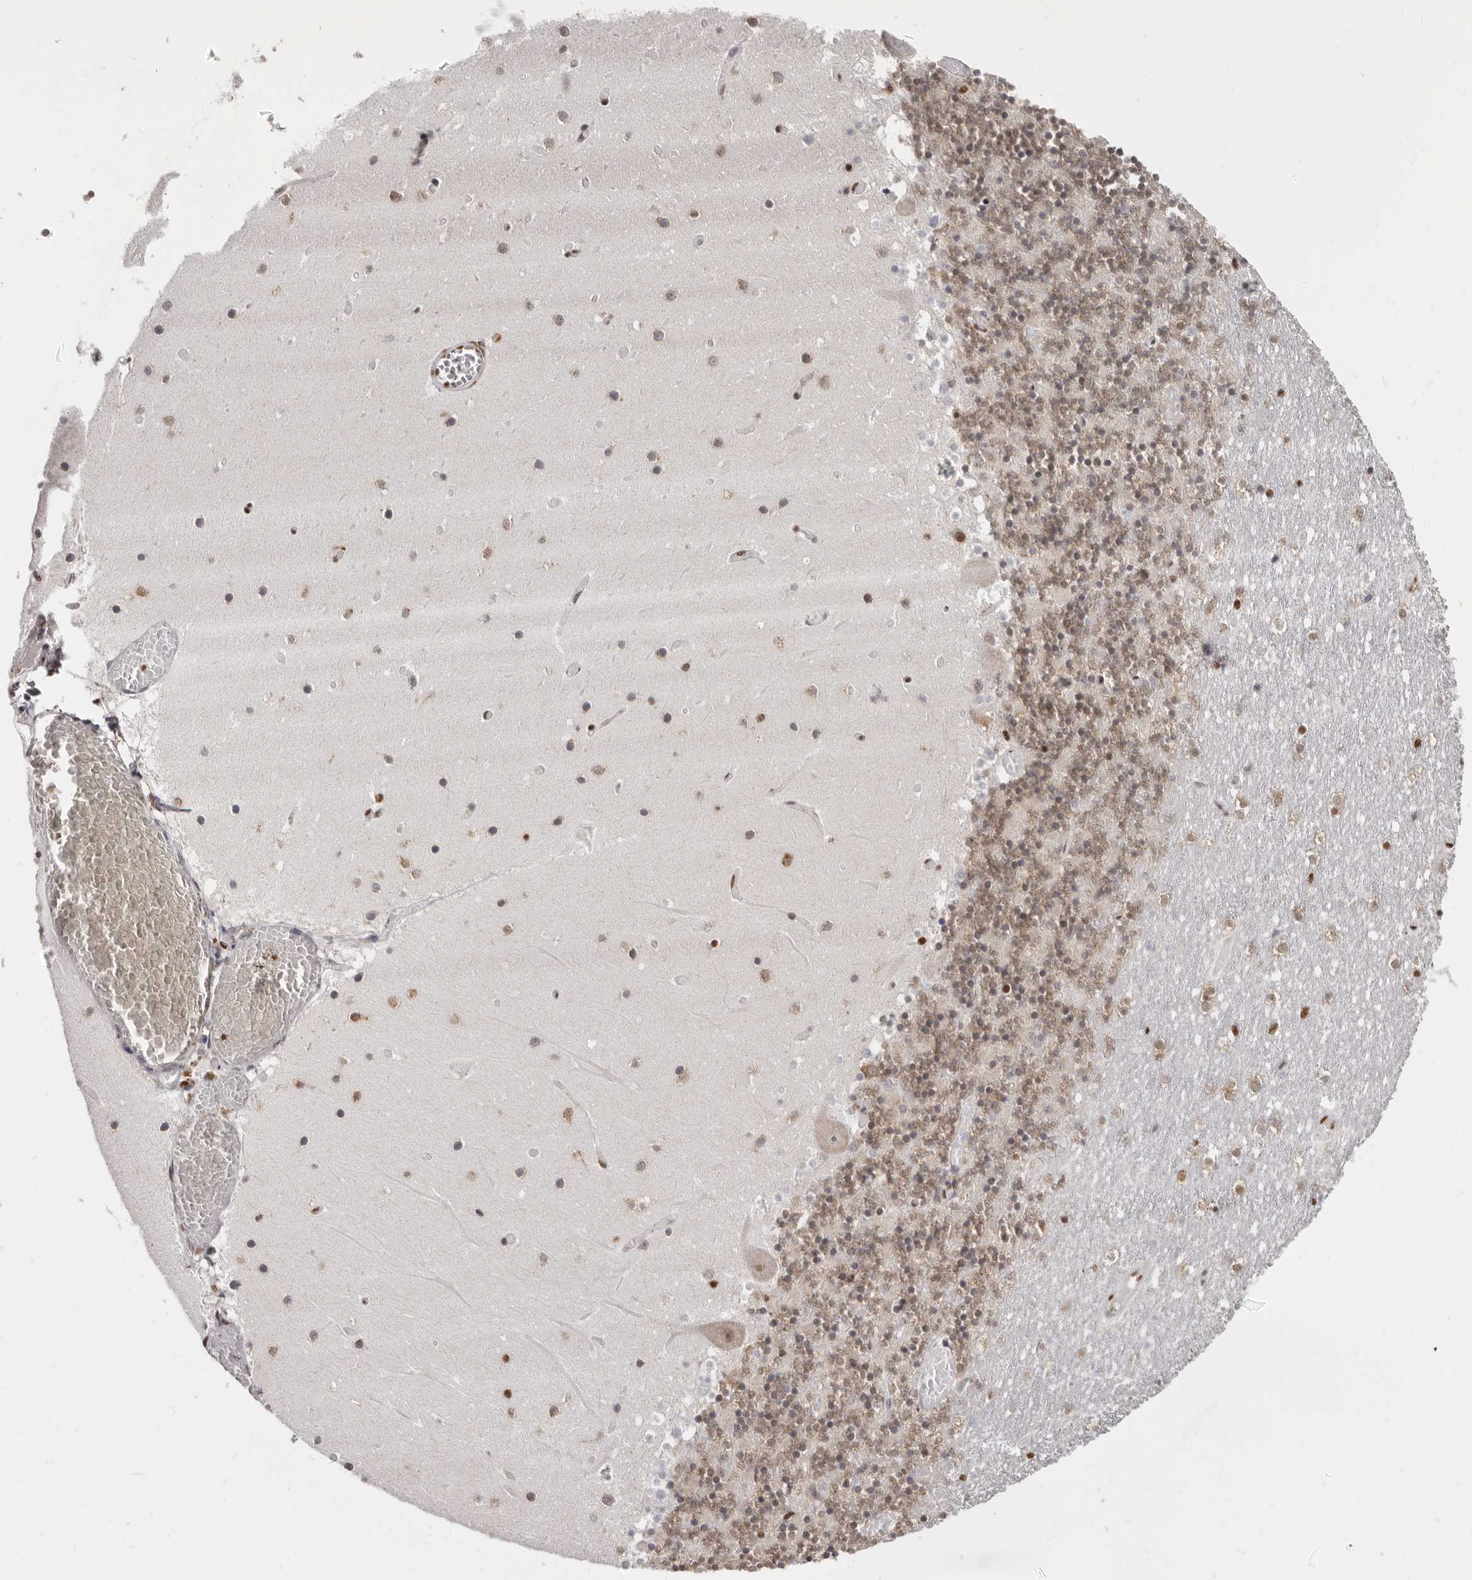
{"staining": {"intensity": "moderate", "quantity": ">75%", "location": "nuclear"}, "tissue": "cerebellum", "cell_type": "Cells in granular layer", "image_type": "normal", "snomed": [{"axis": "morphology", "description": "Normal tissue, NOS"}, {"axis": "topography", "description": "Cerebellum"}], "caption": "Moderate nuclear positivity is appreciated in approximately >75% of cells in granular layer in unremarkable cerebellum. The protein of interest is stained brown, and the nuclei are stained in blue (DAB (3,3'-diaminobenzidine) IHC with brightfield microscopy, high magnification).", "gene": "SCAF4", "patient": {"sex": "female", "age": 28}}